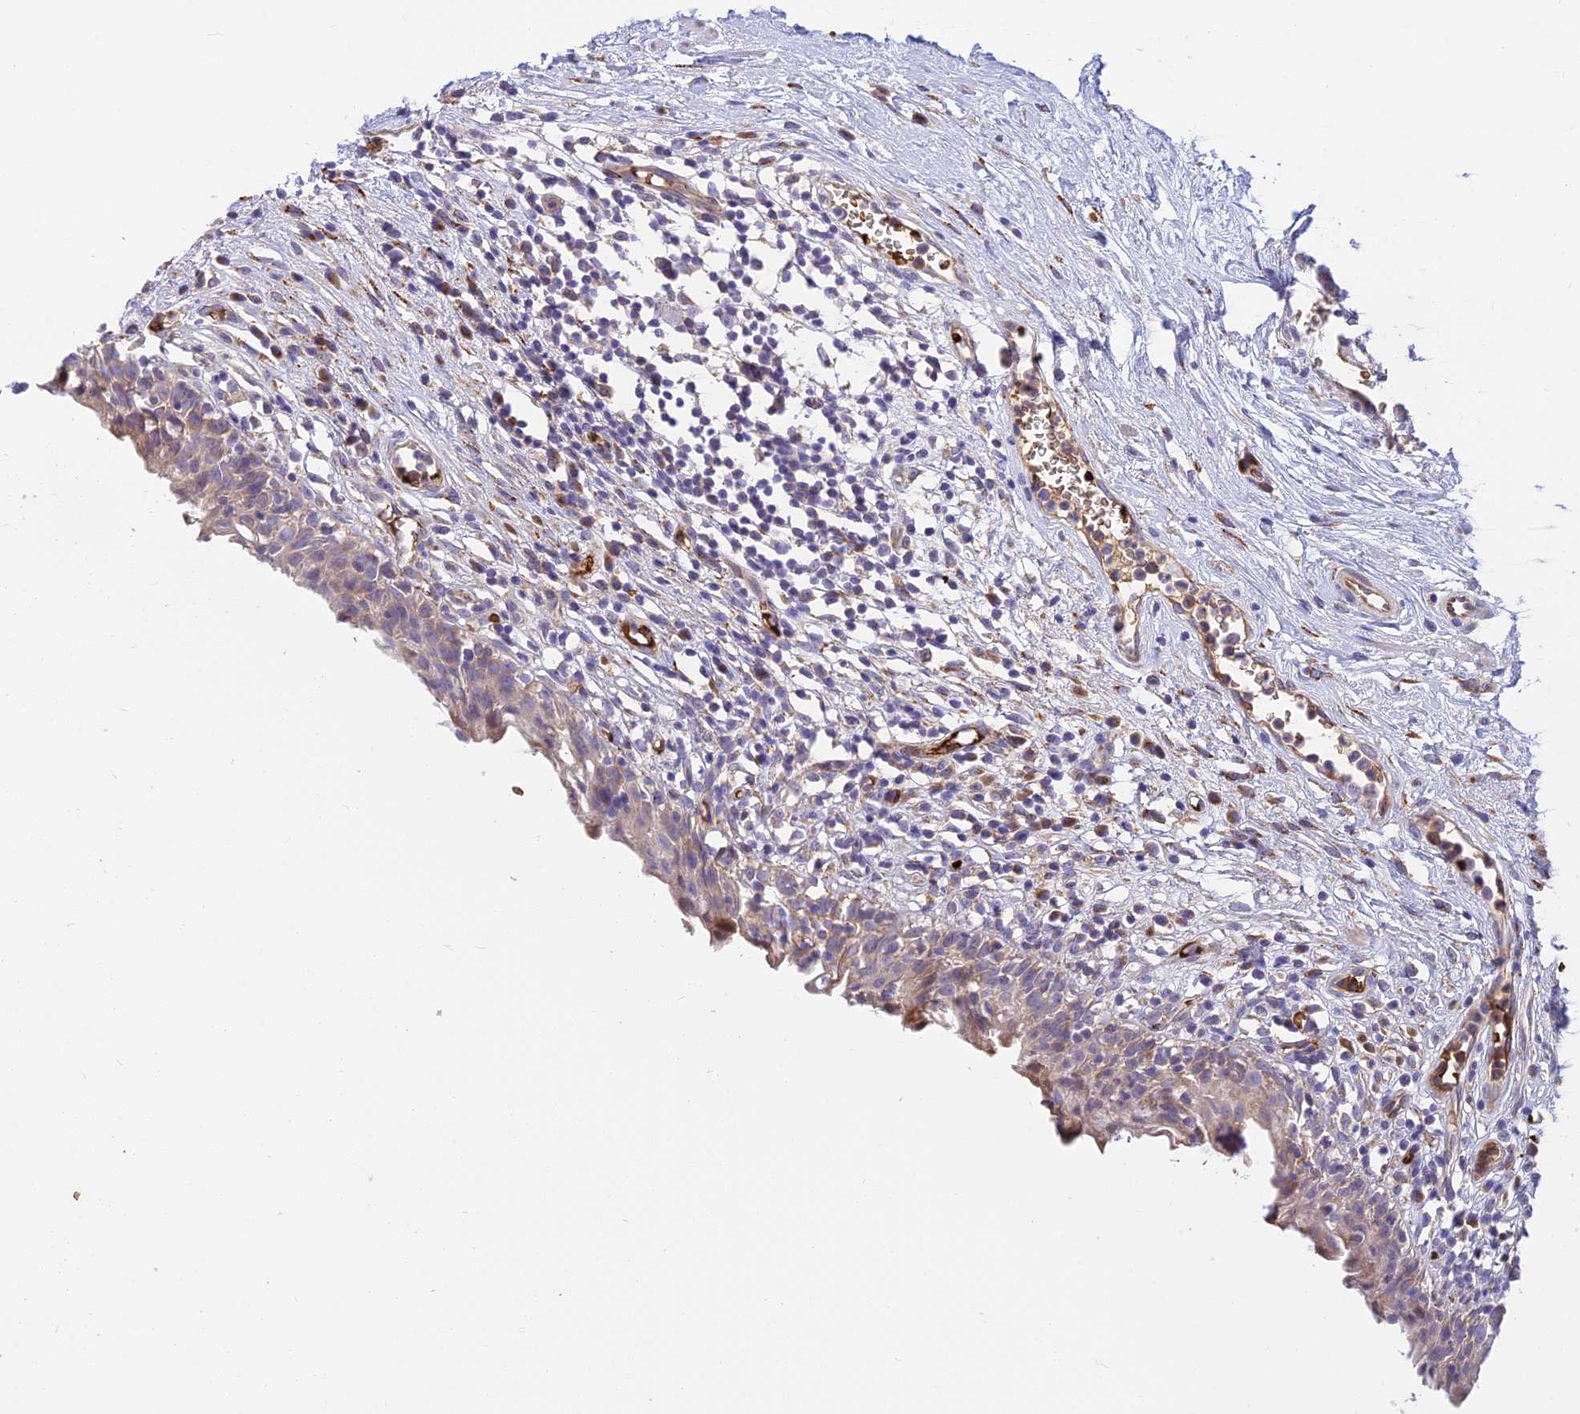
{"staining": {"intensity": "weak", "quantity": "<25%", "location": "cytoplasmic/membranous"}, "tissue": "urinary bladder", "cell_type": "Urothelial cells", "image_type": "normal", "snomed": [{"axis": "morphology", "description": "Normal tissue, NOS"}, {"axis": "morphology", "description": "Inflammation, NOS"}, {"axis": "topography", "description": "Urinary bladder"}], "caption": "Protein analysis of unremarkable urinary bladder exhibits no significant staining in urothelial cells. (DAB (3,3'-diaminobenzidine) immunohistochemistry with hematoxylin counter stain).", "gene": "UFSP2", "patient": {"sex": "male", "age": 63}}